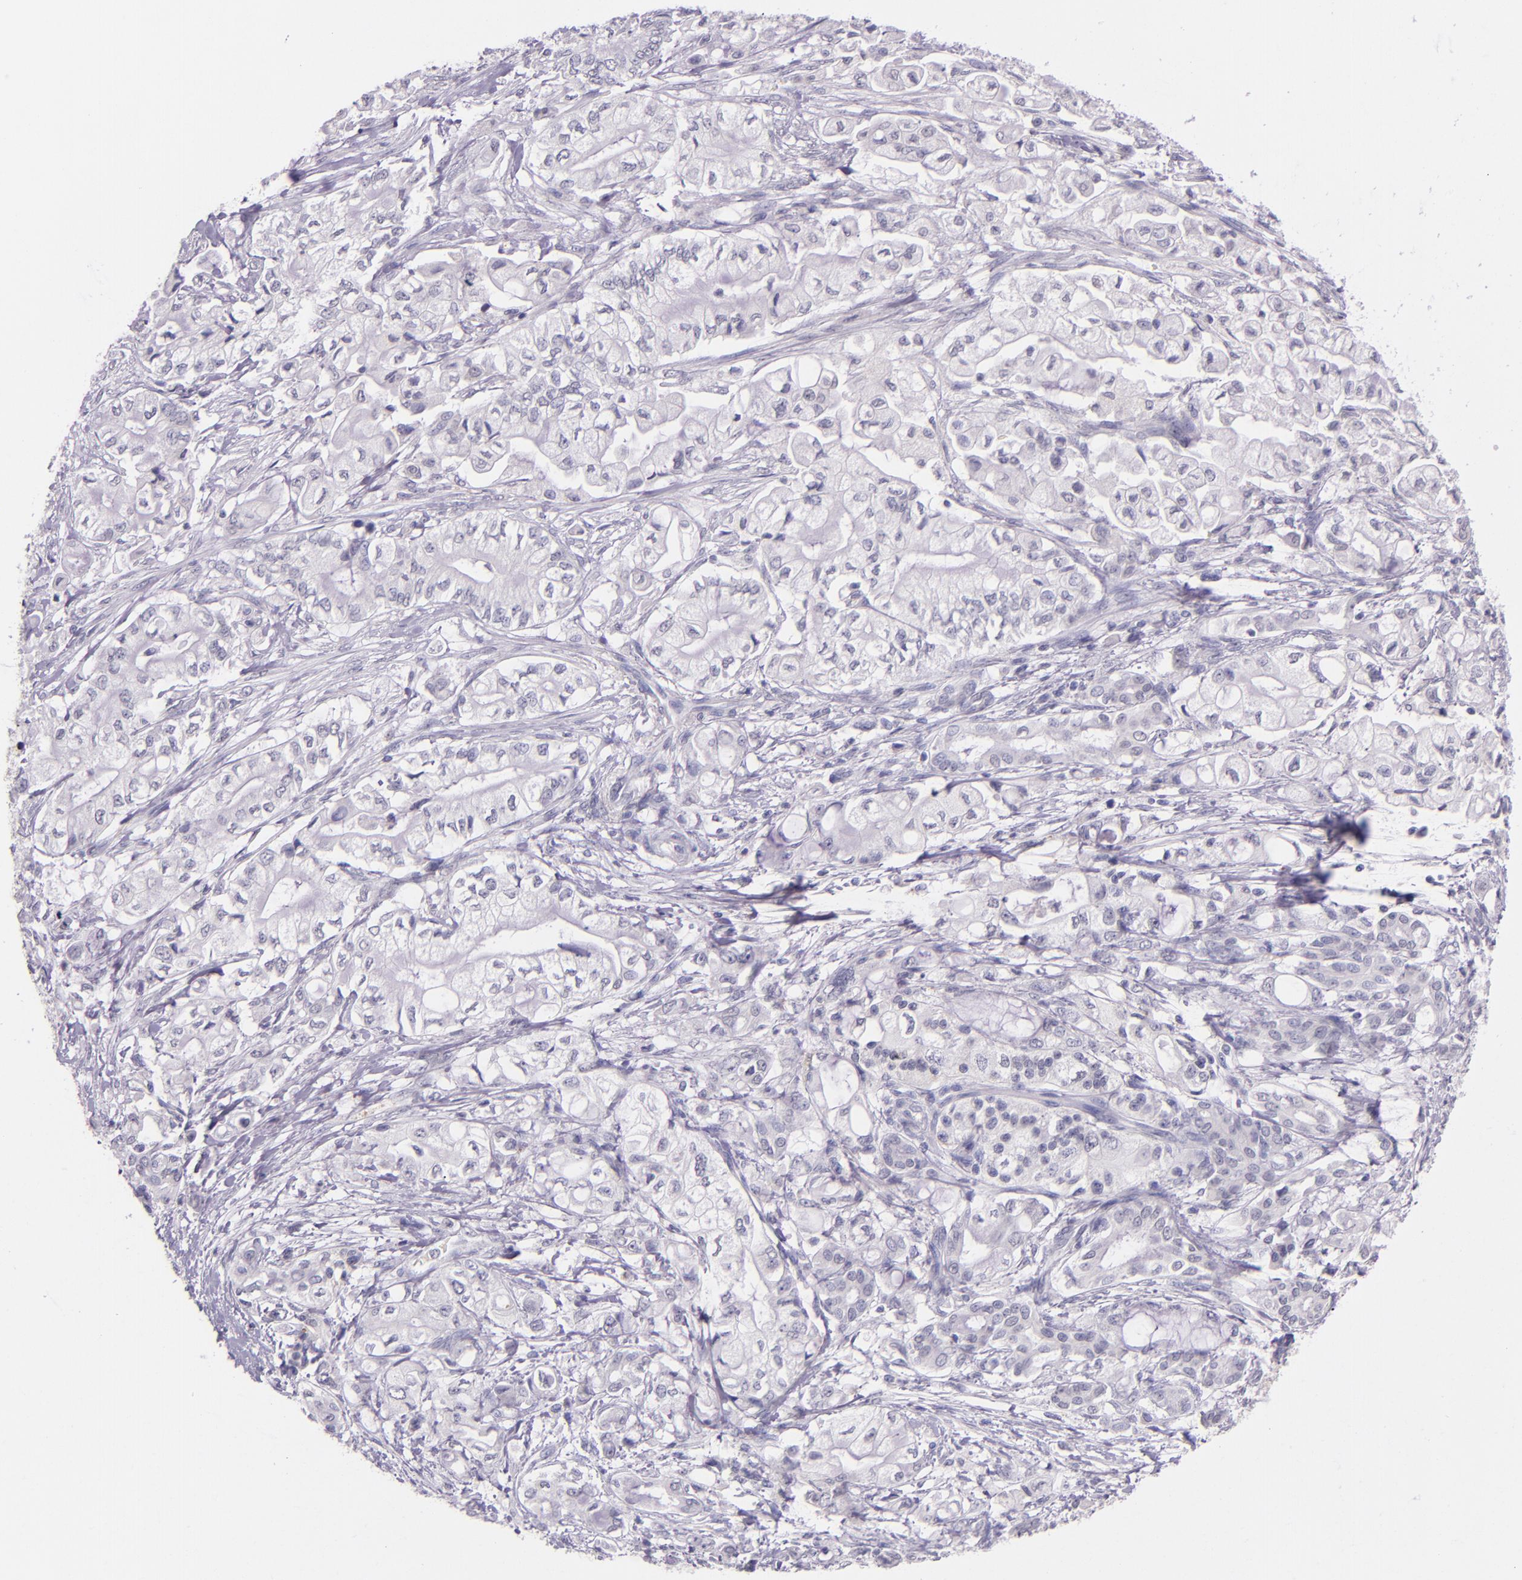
{"staining": {"intensity": "negative", "quantity": "none", "location": "none"}, "tissue": "pancreatic cancer", "cell_type": "Tumor cells", "image_type": "cancer", "snomed": [{"axis": "morphology", "description": "Adenocarcinoma, NOS"}, {"axis": "topography", "description": "Pancreas"}], "caption": "Immunohistochemical staining of pancreatic cancer (adenocarcinoma) demonstrates no significant positivity in tumor cells.", "gene": "RTN1", "patient": {"sex": "male", "age": 79}}